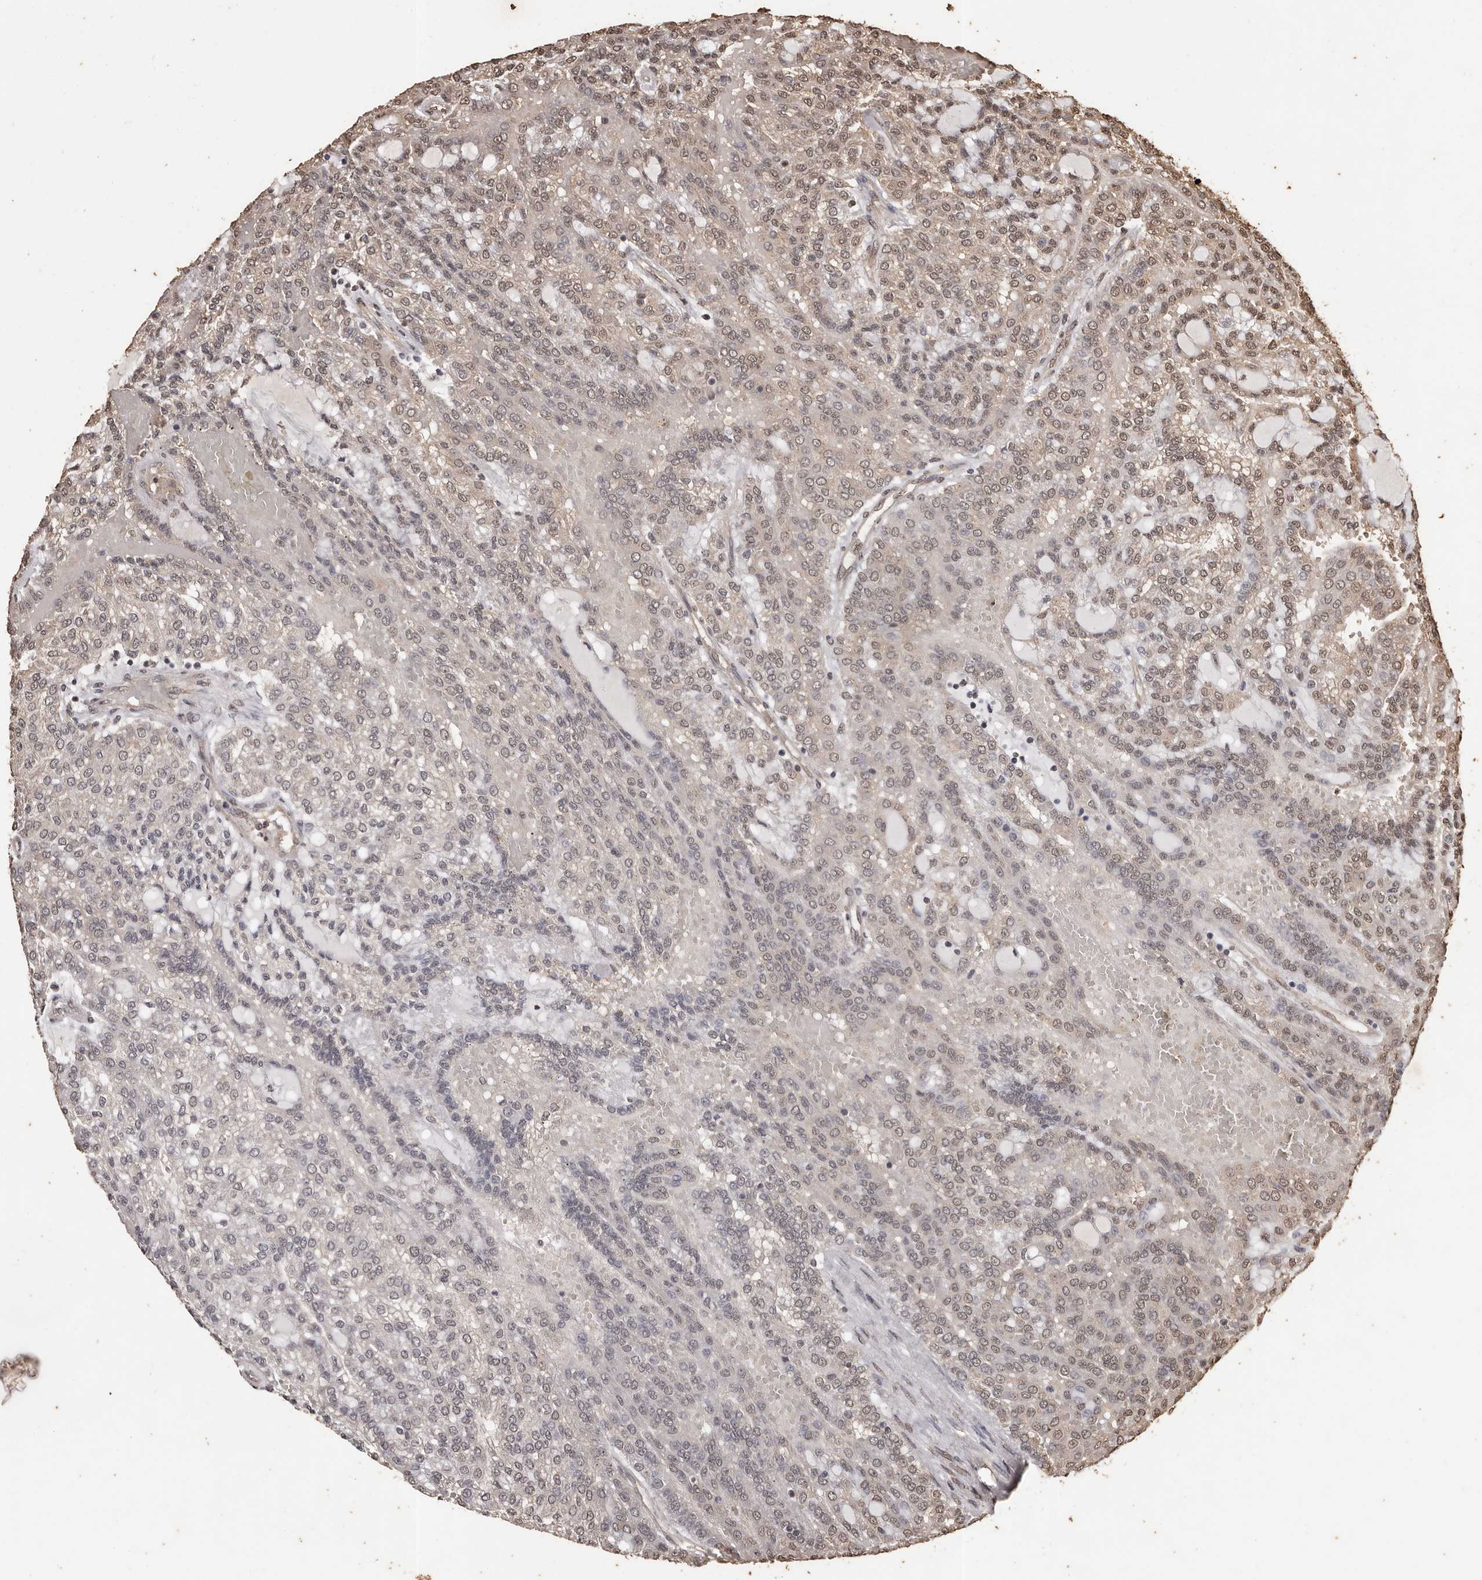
{"staining": {"intensity": "weak", "quantity": "25%-75%", "location": "nuclear"}, "tissue": "renal cancer", "cell_type": "Tumor cells", "image_type": "cancer", "snomed": [{"axis": "morphology", "description": "Adenocarcinoma, NOS"}, {"axis": "topography", "description": "Kidney"}], "caption": "An image of renal cancer stained for a protein reveals weak nuclear brown staining in tumor cells.", "gene": "NAV1", "patient": {"sex": "male", "age": 63}}